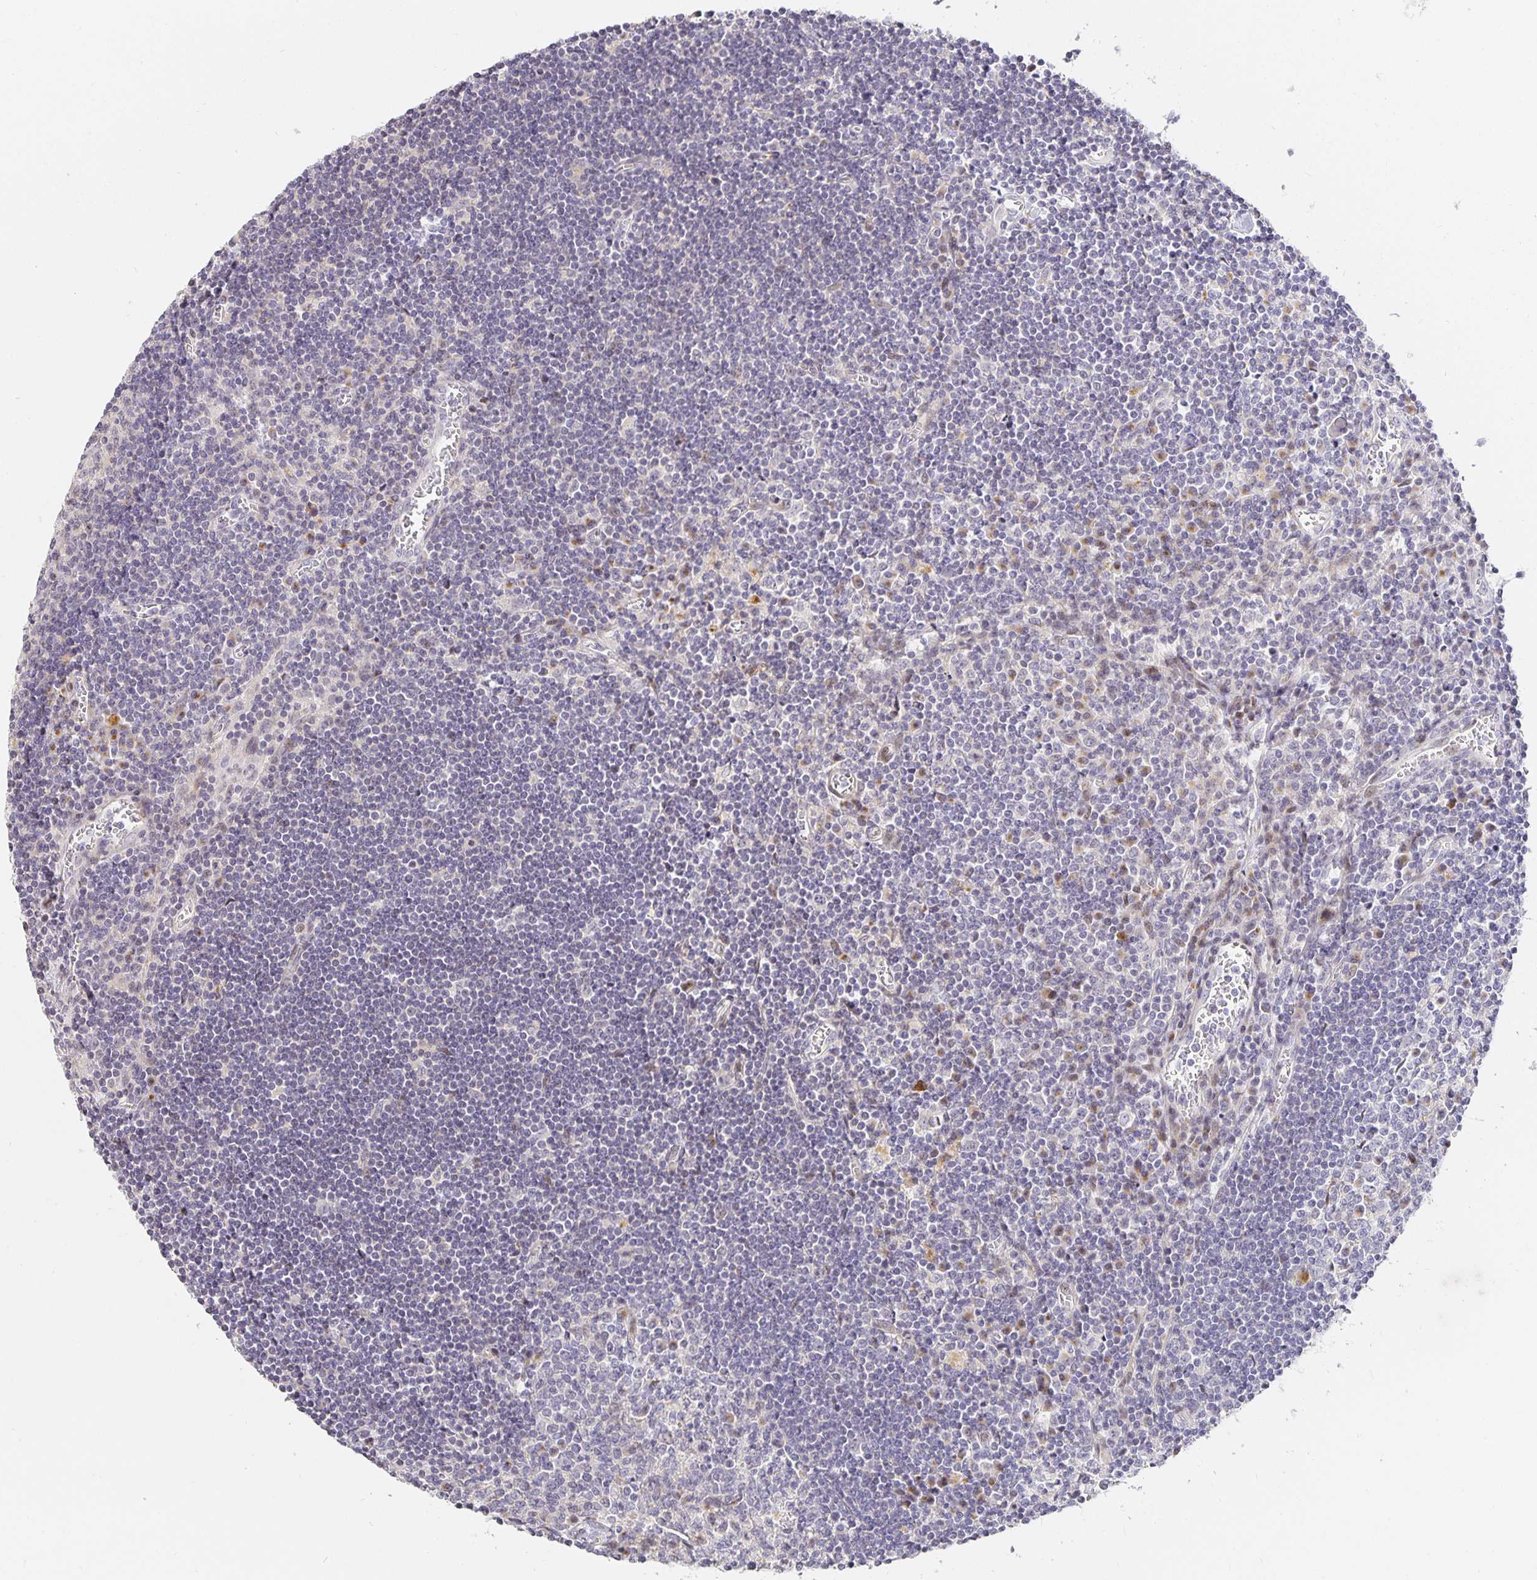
{"staining": {"intensity": "negative", "quantity": "none", "location": "none"}, "tissue": "lymph node", "cell_type": "Germinal center cells", "image_type": "normal", "snomed": [{"axis": "morphology", "description": "Normal tissue, NOS"}, {"axis": "topography", "description": "Lymph node"}], "caption": "A high-resolution photomicrograph shows IHC staining of normal lymph node, which displays no significant positivity in germinal center cells.", "gene": "TJP3", "patient": {"sex": "male", "age": 67}}